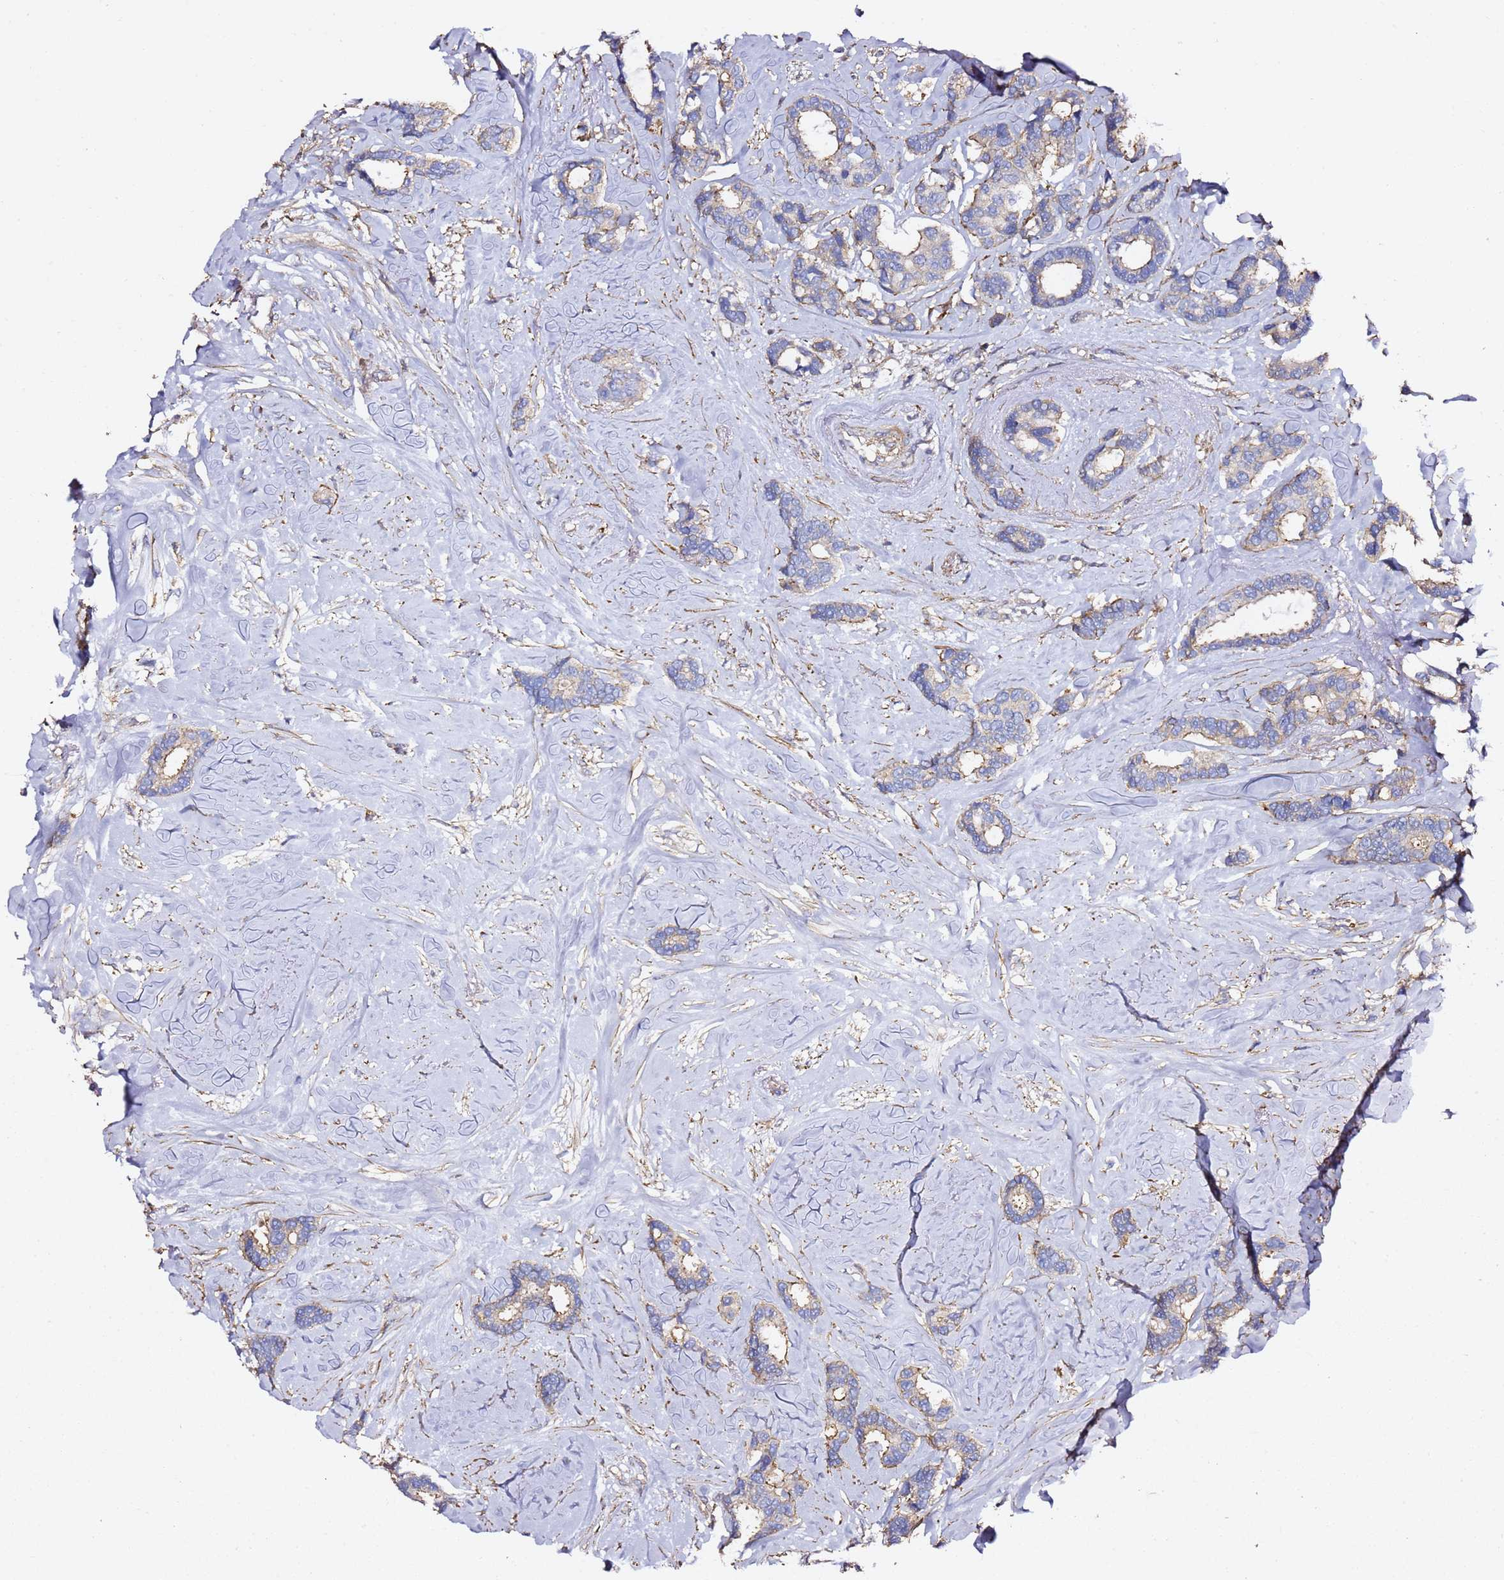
{"staining": {"intensity": "weak", "quantity": "25%-75%", "location": "cytoplasmic/membranous"}, "tissue": "breast cancer", "cell_type": "Tumor cells", "image_type": "cancer", "snomed": [{"axis": "morphology", "description": "Duct carcinoma"}, {"axis": "topography", "description": "Breast"}], "caption": "IHC photomicrograph of breast cancer (infiltrating ductal carcinoma) stained for a protein (brown), which exhibits low levels of weak cytoplasmic/membranous expression in approximately 25%-75% of tumor cells.", "gene": "ZFP36L2", "patient": {"sex": "female", "age": 87}}